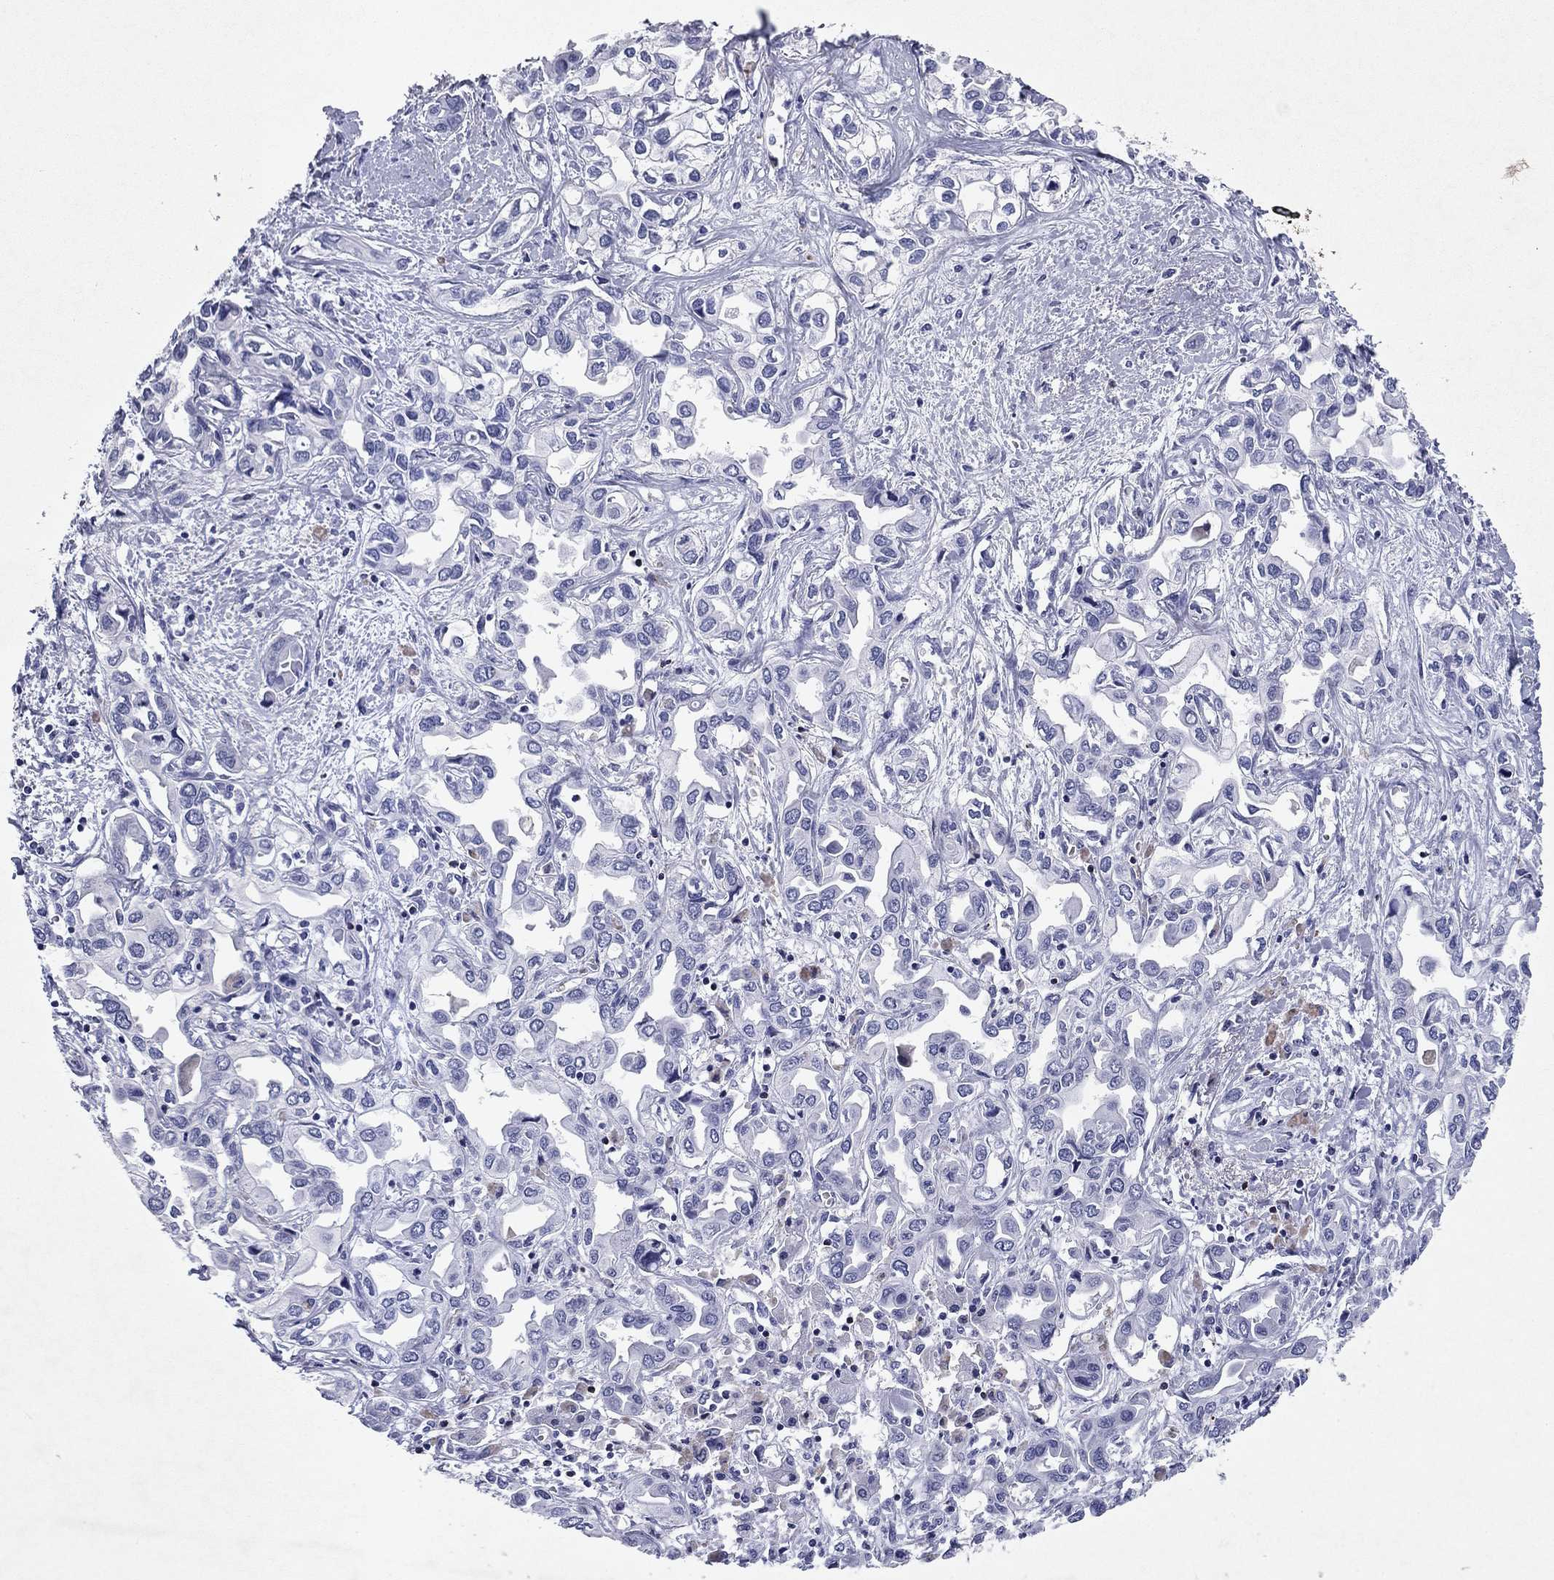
{"staining": {"intensity": "negative", "quantity": "none", "location": "none"}, "tissue": "liver cancer", "cell_type": "Tumor cells", "image_type": "cancer", "snomed": [{"axis": "morphology", "description": "Cholangiocarcinoma"}, {"axis": "topography", "description": "Liver"}], "caption": "There is no significant positivity in tumor cells of liver cancer (cholangiocarcinoma).", "gene": "GZMK", "patient": {"sex": "female", "age": 64}}